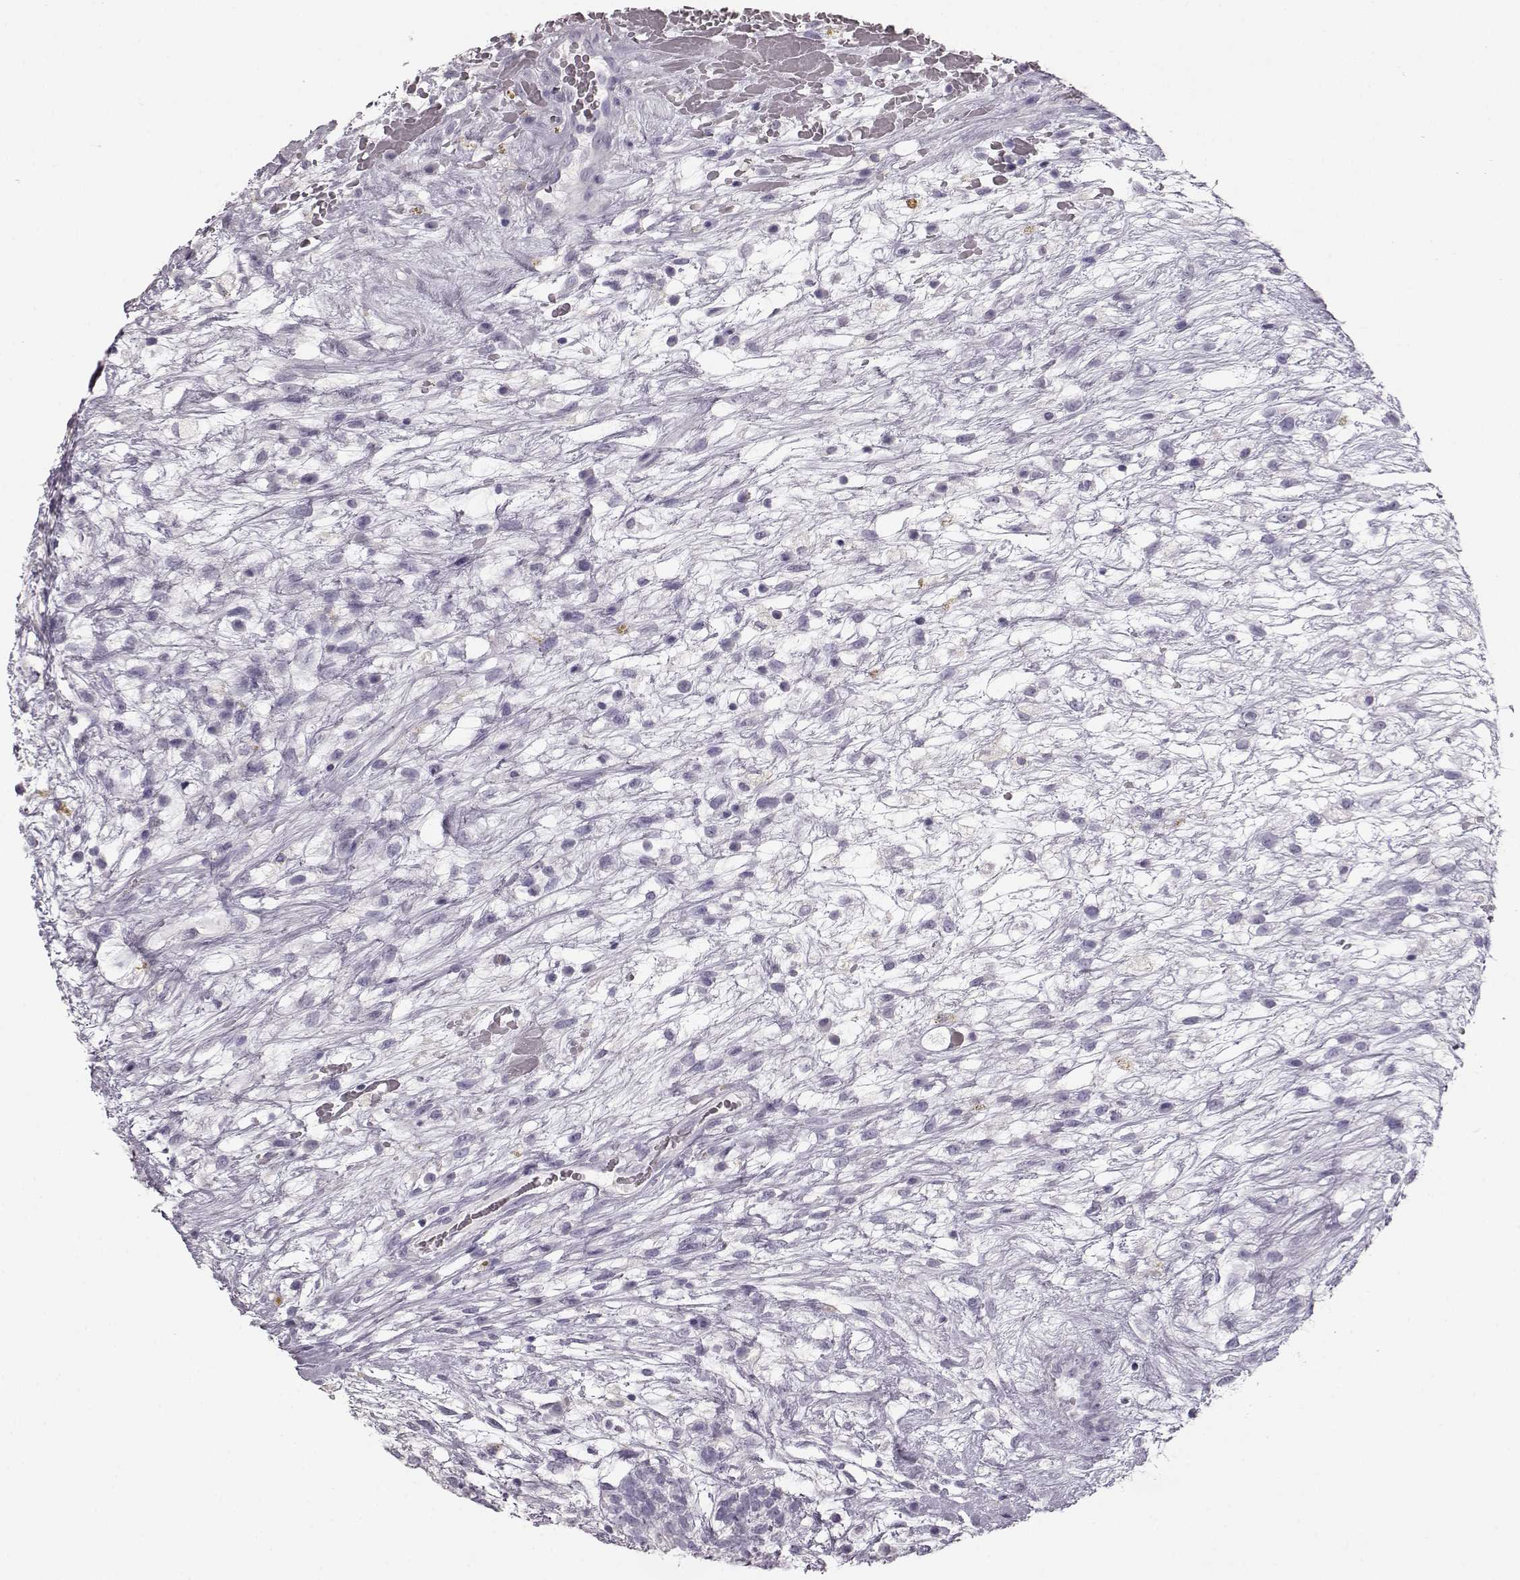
{"staining": {"intensity": "negative", "quantity": "none", "location": "none"}, "tissue": "testis cancer", "cell_type": "Tumor cells", "image_type": "cancer", "snomed": [{"axis": "morphology", "description": "Normal tissue, NOS"}, {"axis": "morphology", "description": "Carcinoma, Embryonal, NOS"}, {"axis": "topography", "description": "Testis"}], "caption": "This is an IHC histopathology image of human testis embryonal carcinoma. There is no positivity in tumor cells.", "gene": "BFSP2", "patient": {"sex": "male", "age": 32}}